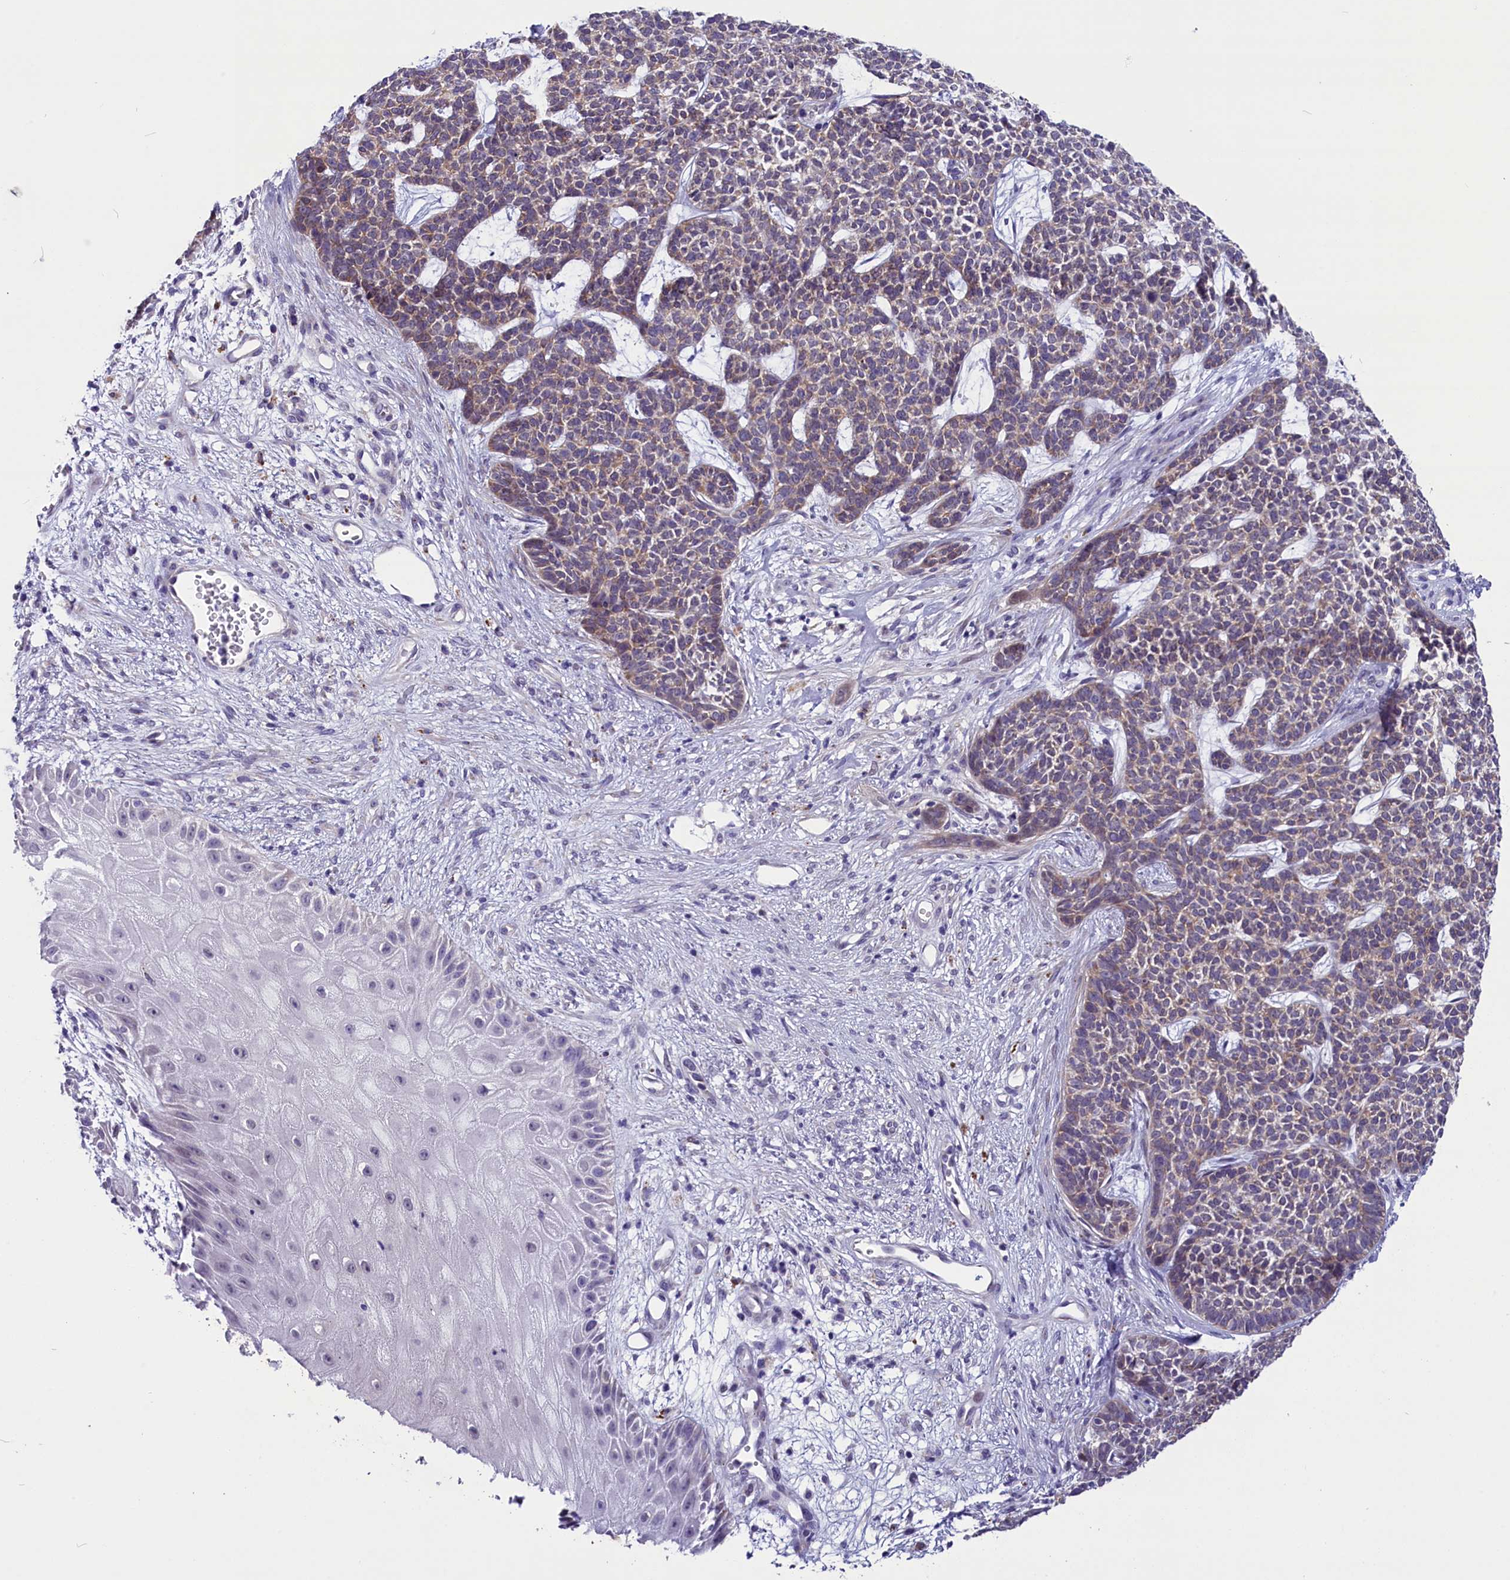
{"staining": {"intensity": "weak", "quantity": ">75%", "location": "cytoplasmic/membranous"}, "tissue": "skin cancer", "cell_type": "Tumor cells", "image_type": "cancer", "snomed": [{"axis": "morphology", "description": "Basal cell carcinoma"}, {"axis": "topography", "description": "Skin"}], "caption": "About >75% of tumor cells in skin cancer demonstrate weak cytoplasmic/membranous protein positivity as visualized by brown immunohistochemical staining.", "gene": "SCD5", "patient": {"sex": "female", "age": 84}}